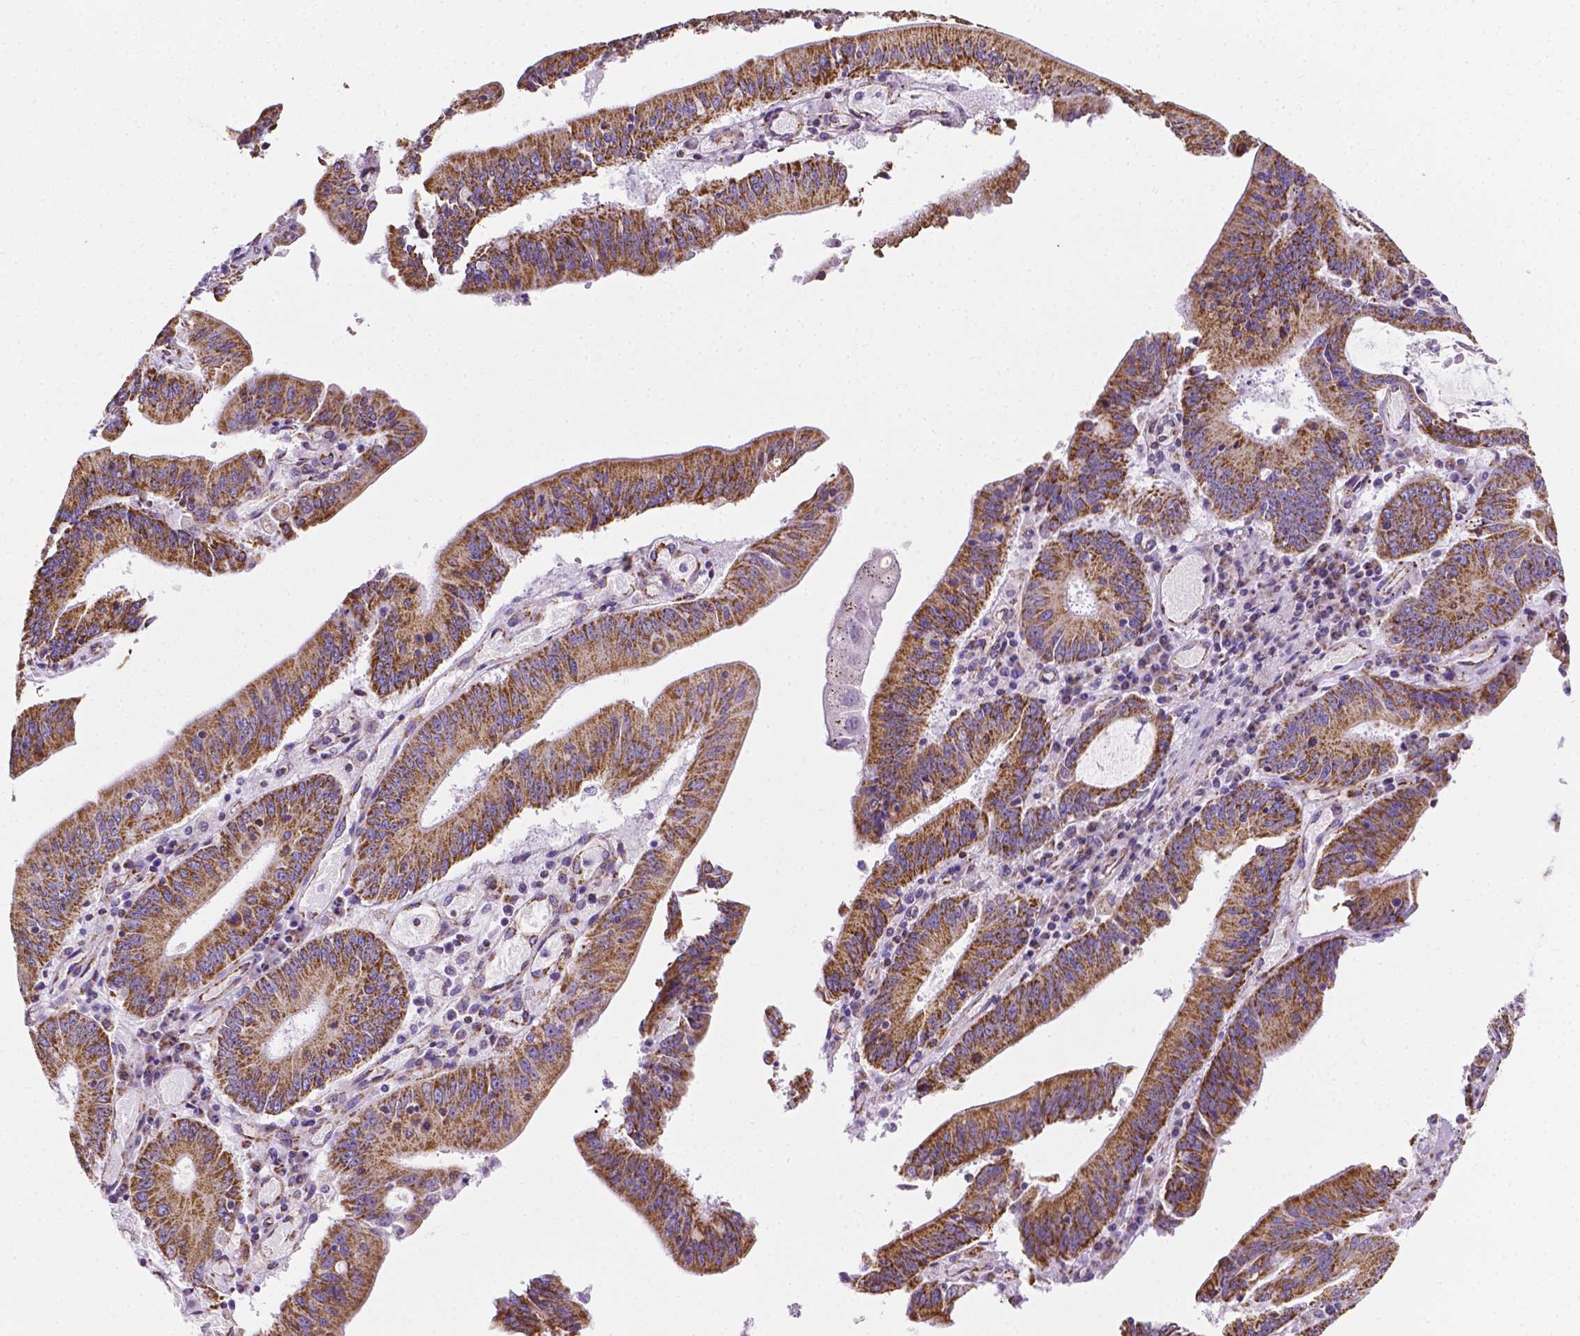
{"staining": {"intensity": "strong", "quantity": ">75%", "location": "cytoplasmic/membranous"}, "tissue": "stomach cancer", "cell_type": "Tumor cells", "image_type": "cancer", "snomed": [{"axis": "morphology", "description": "Adenocarcinoma, NOS"}, {"axis": "topography", "description": "Stomach, upper"}], "caption": "This is an image of immunohistochemistry (IHC) staining of adenocarcinoma (stomach), which shows strong staining in the cytoplasmic/membranous of tumor cells.", "gene": "RMDN3", "patient": {"sex": "male", "age": 68}}